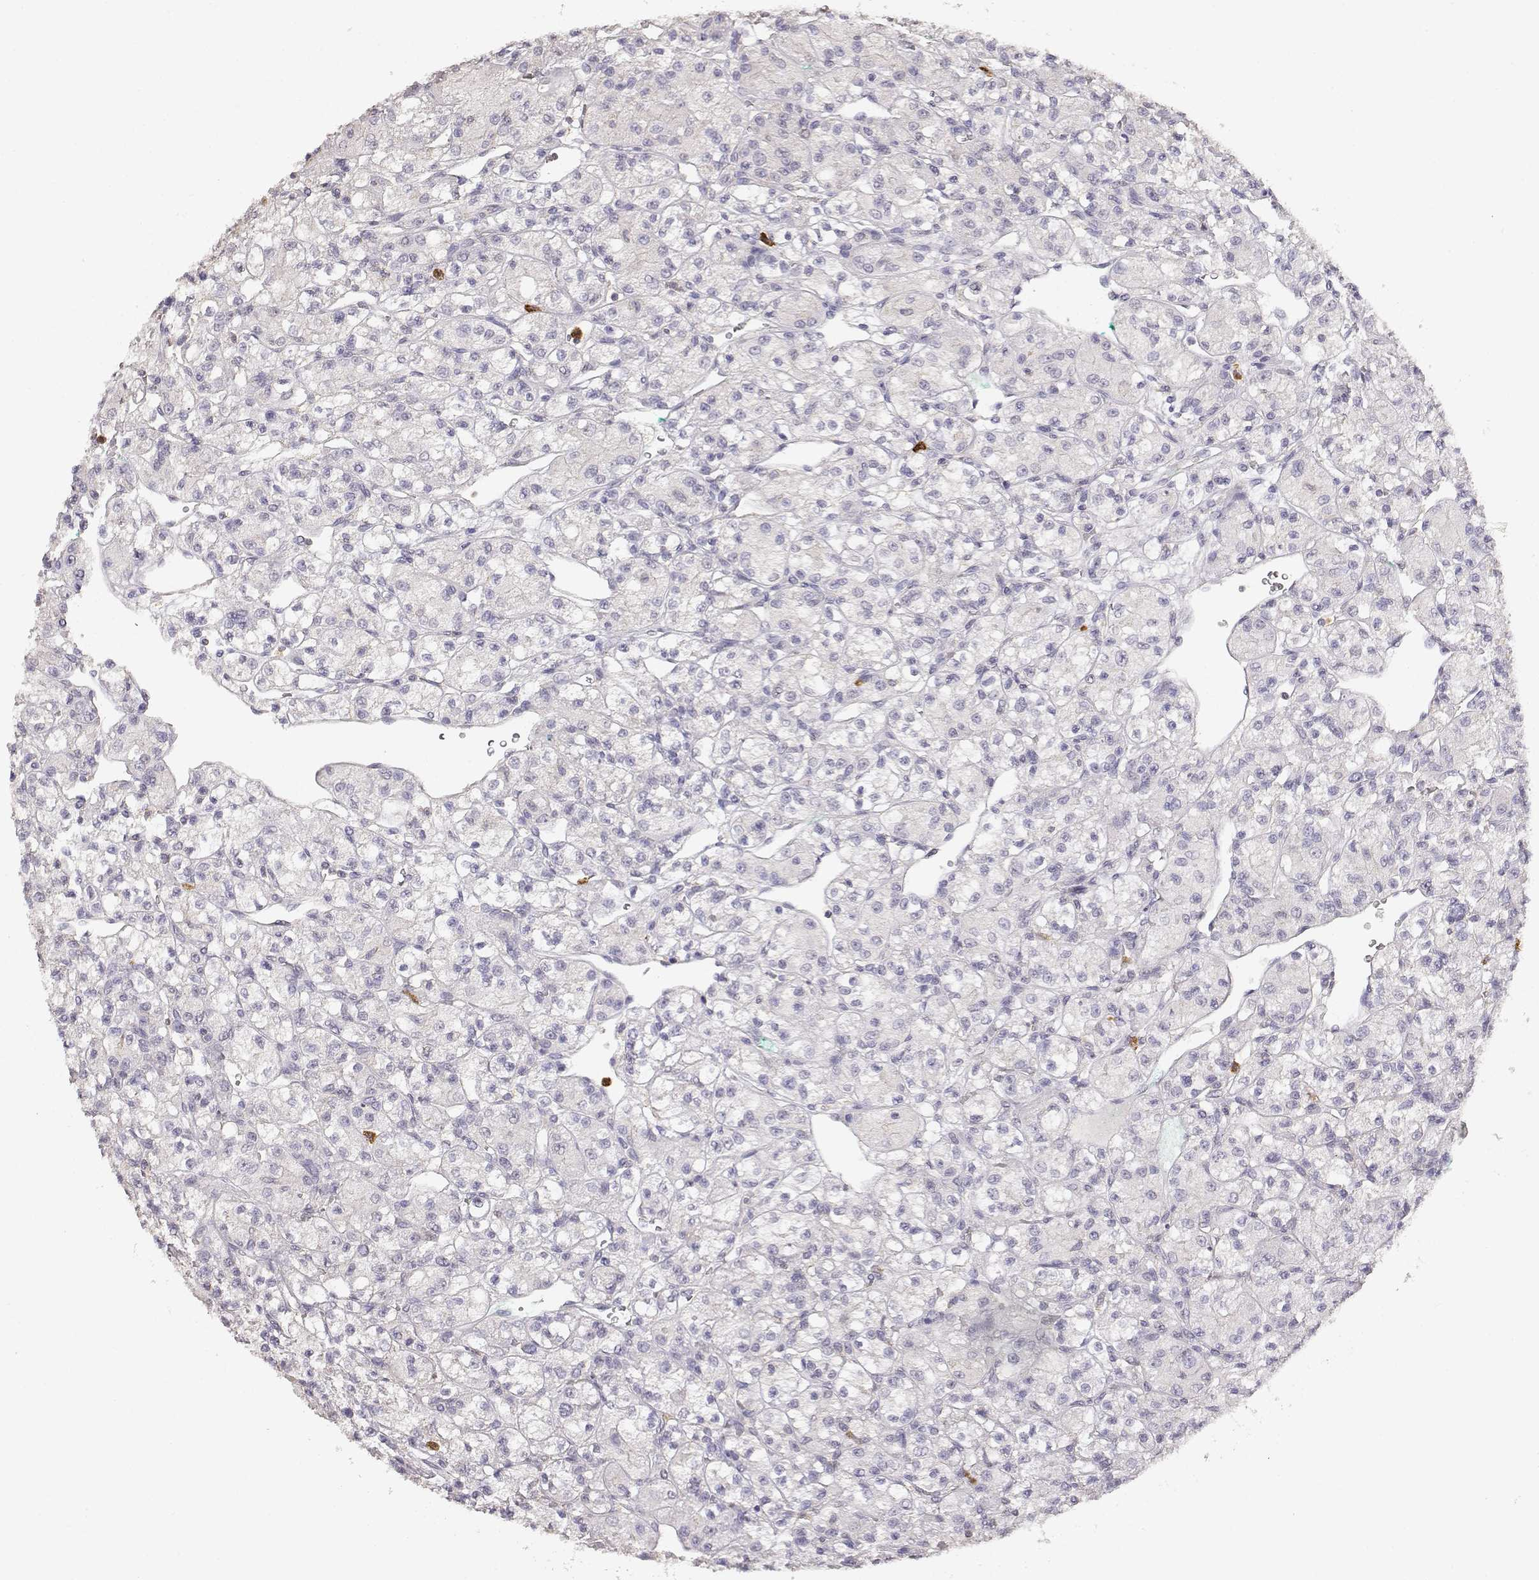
{"staining": {"intensity": "negative", "quantity": "none", "location": "none"}, "tissue": "renal cancer", "cell_type": "Tumor cells", "image_type": "cancer", "snomed": [{"axis": "morphology", "description": "Adenocarcinoma, NOS"}, {"axis": "topography", "description": "Kidney"}], "caption": "This is an immunohistochemistry histopathology image of human renal cancer. There is no positivity in tumor cells.", "gene": "TNFRSF10C", "patient": {"sex": "female", "age": 70}}